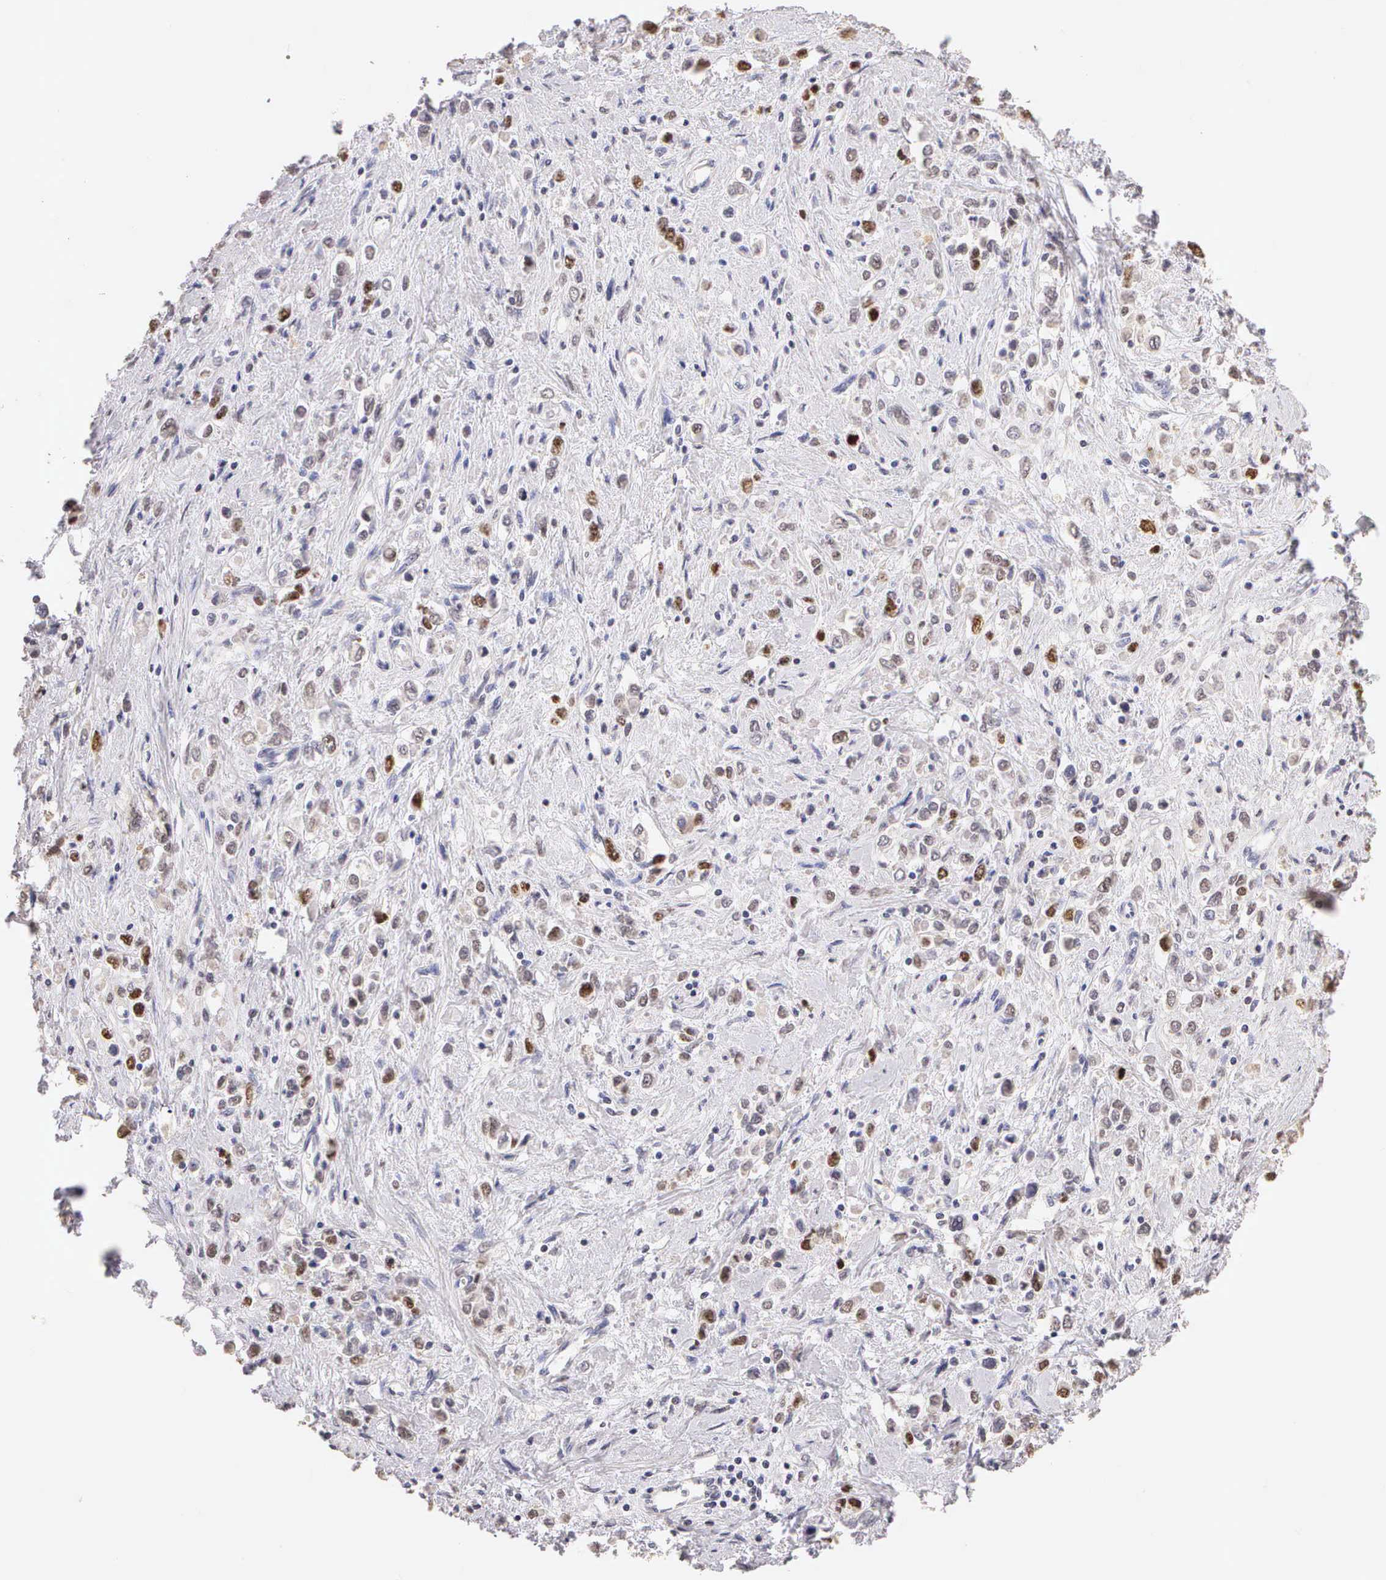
{"staining": {"intensity": "moderate", "quantity": "25%-75%", "location": "nuclear"}, "tissue": "stomach cancer", "cell_type": "Tumor cells", "image_type": "cancer", "snomed": [{"axis": "morphology", "description": "Adenocarcinoma, NOS"}, {"axis": "topography", "description": "Stomach, upper"}], "caption": "Stomach adenocarcinoma stained for a protein demonstrates moderate nuclear positivity in tumor cells.", "gene": "MKI67", "patient": {"sex": "male", "age": 76}}